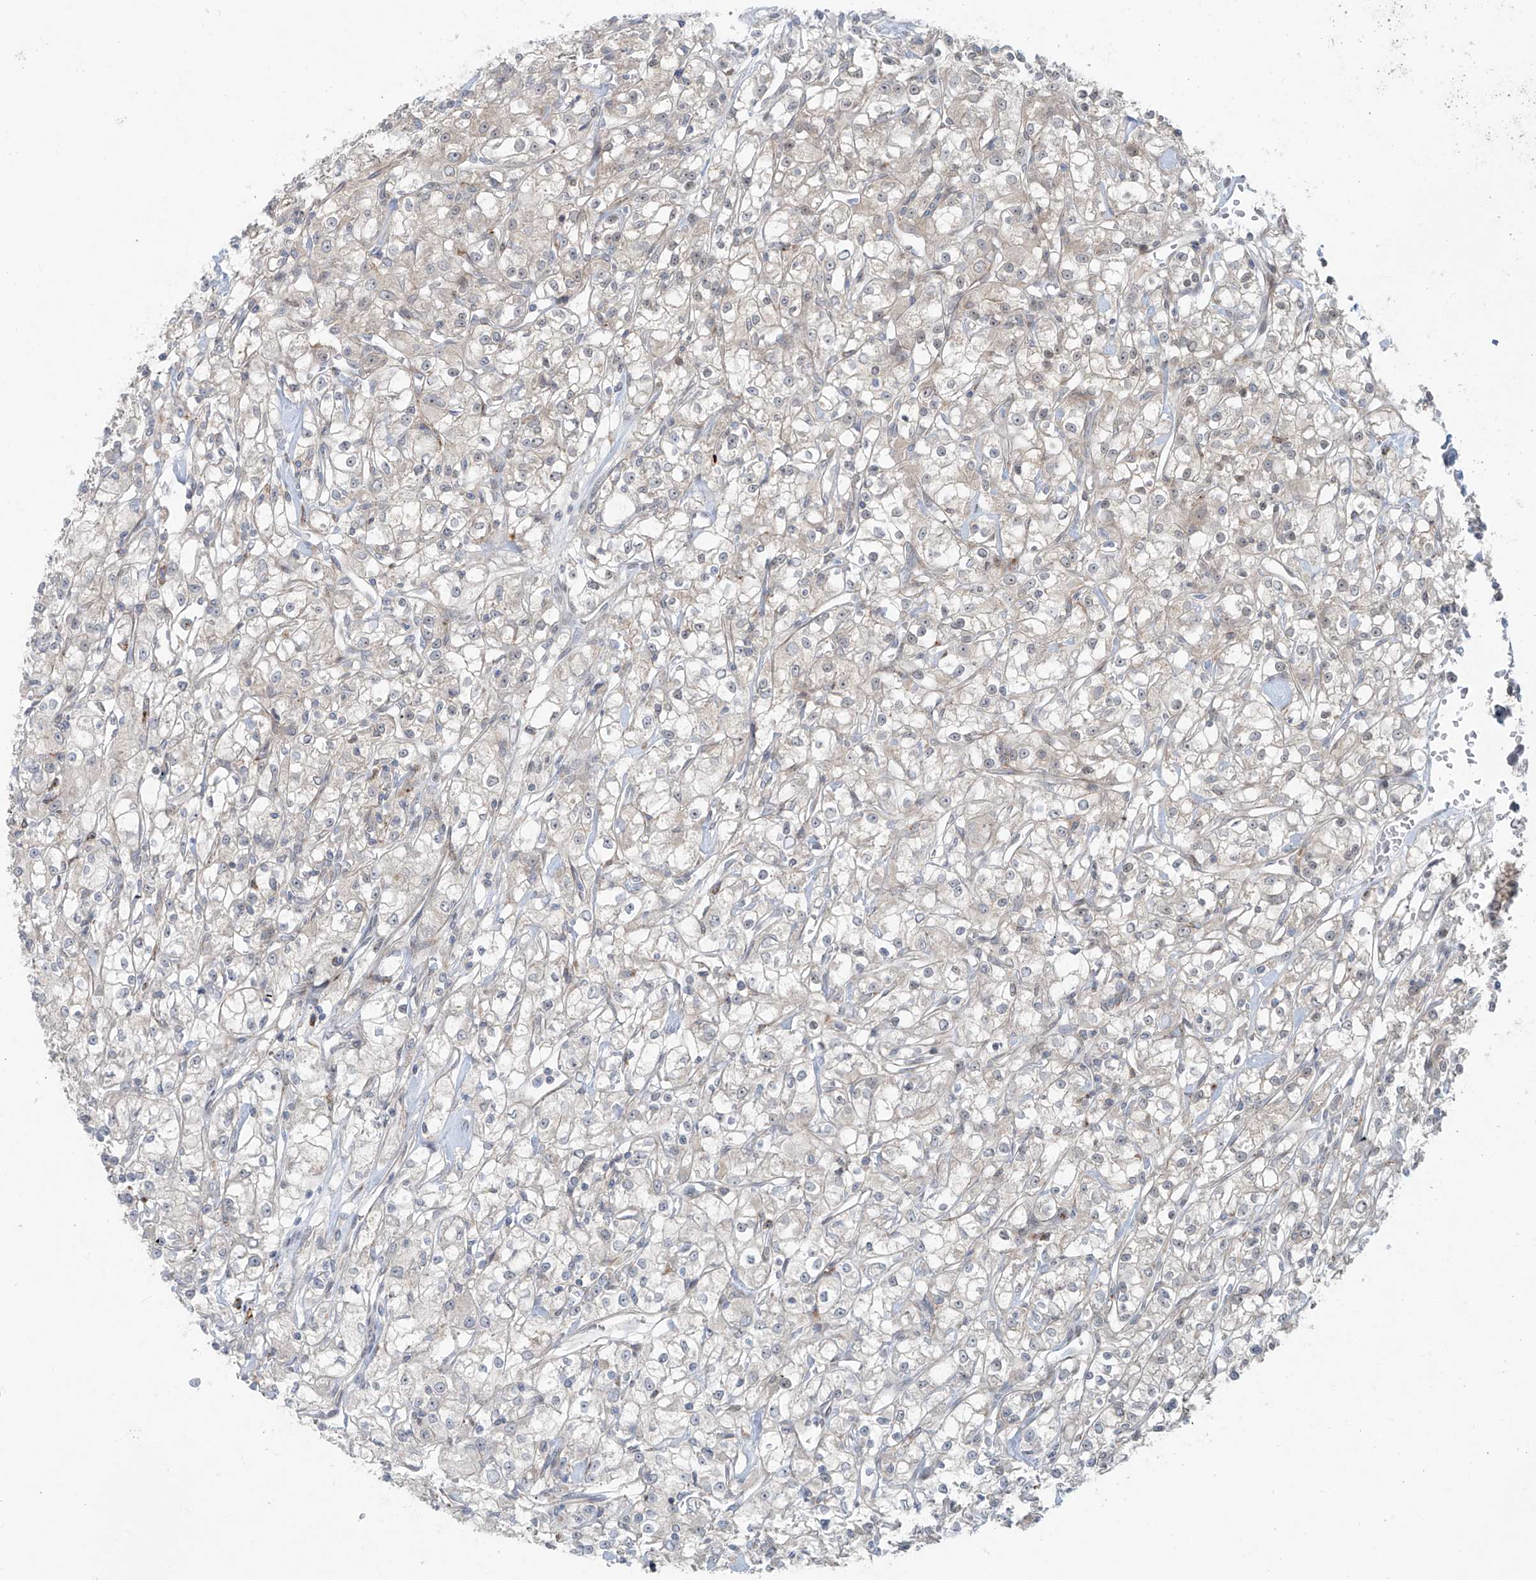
{"staining": {"intensity": "negative", "quantity": "none", "location": "none"}, "tissue": "renal cancer", "cell_type": "Tumor cells", "image_type": "cancer", "snomed": [{"axis": "morphology", "description": "Adenocarcinoma, NOS"}, {"axis": "topography", "description": "Kidney"}], "caption": "A histopathology image of human renal adenocarcinoma is negative for staining in tumor cells.", "gene": "PPAT", "patient": {"sex": "female", "age": 59}}